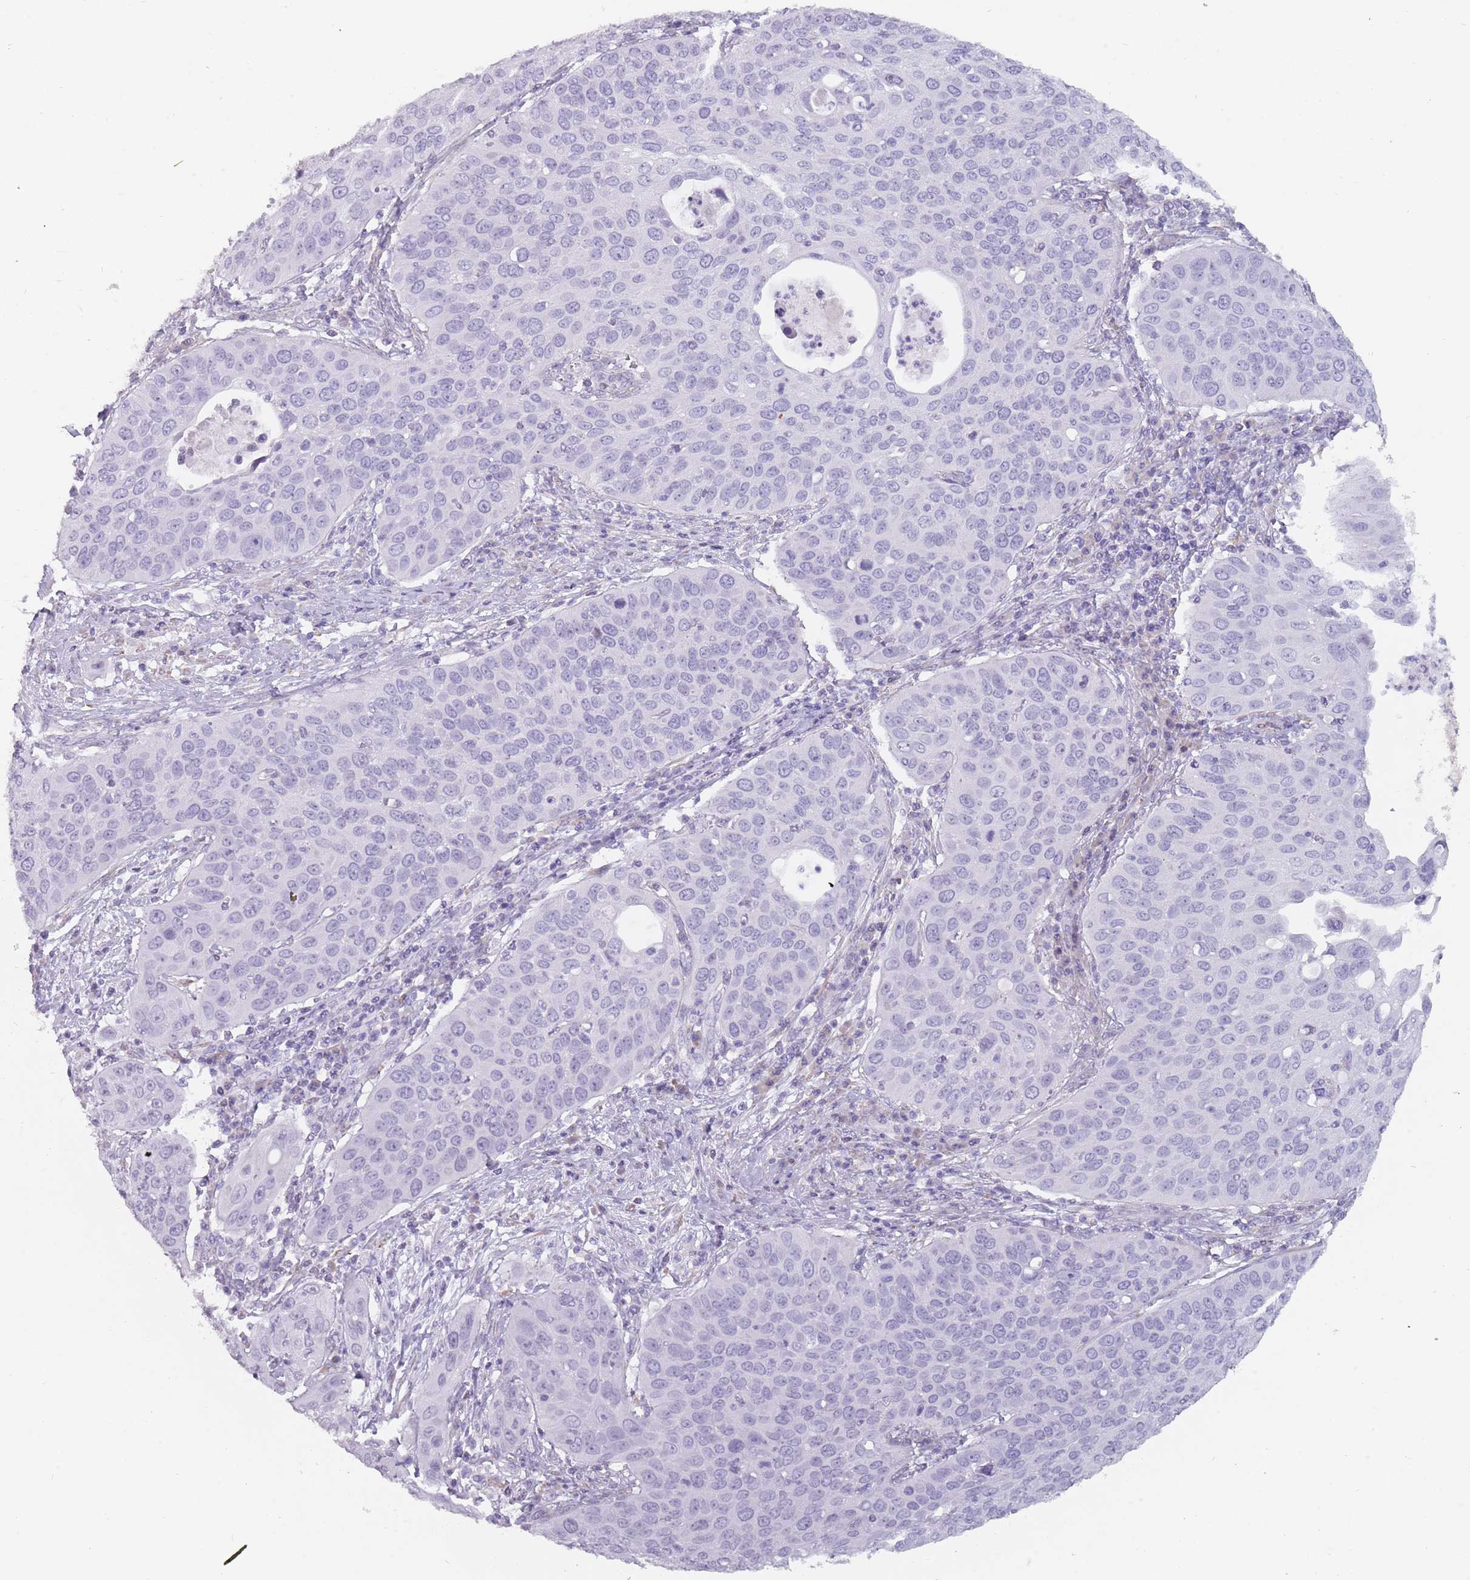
{"staining": {"intensity": "negative", "quantity": "none", "location": "none"}, "tissue": "cervical cancer", "cell_type": "Tumor cells", "image_type": "cancer", "snomed": [{"axis": "morphology", "description": "Squamous cell carcinoma, NOS"}, {"axis": "topography", "description": "Cervix"}], "caption": "Cervical squamous cell carcinoma was stained to show a protein in brown. There is no significant staining in tumor cells.", "gene": "DDX4", "patient": {"sex": "female", "age": 36}}